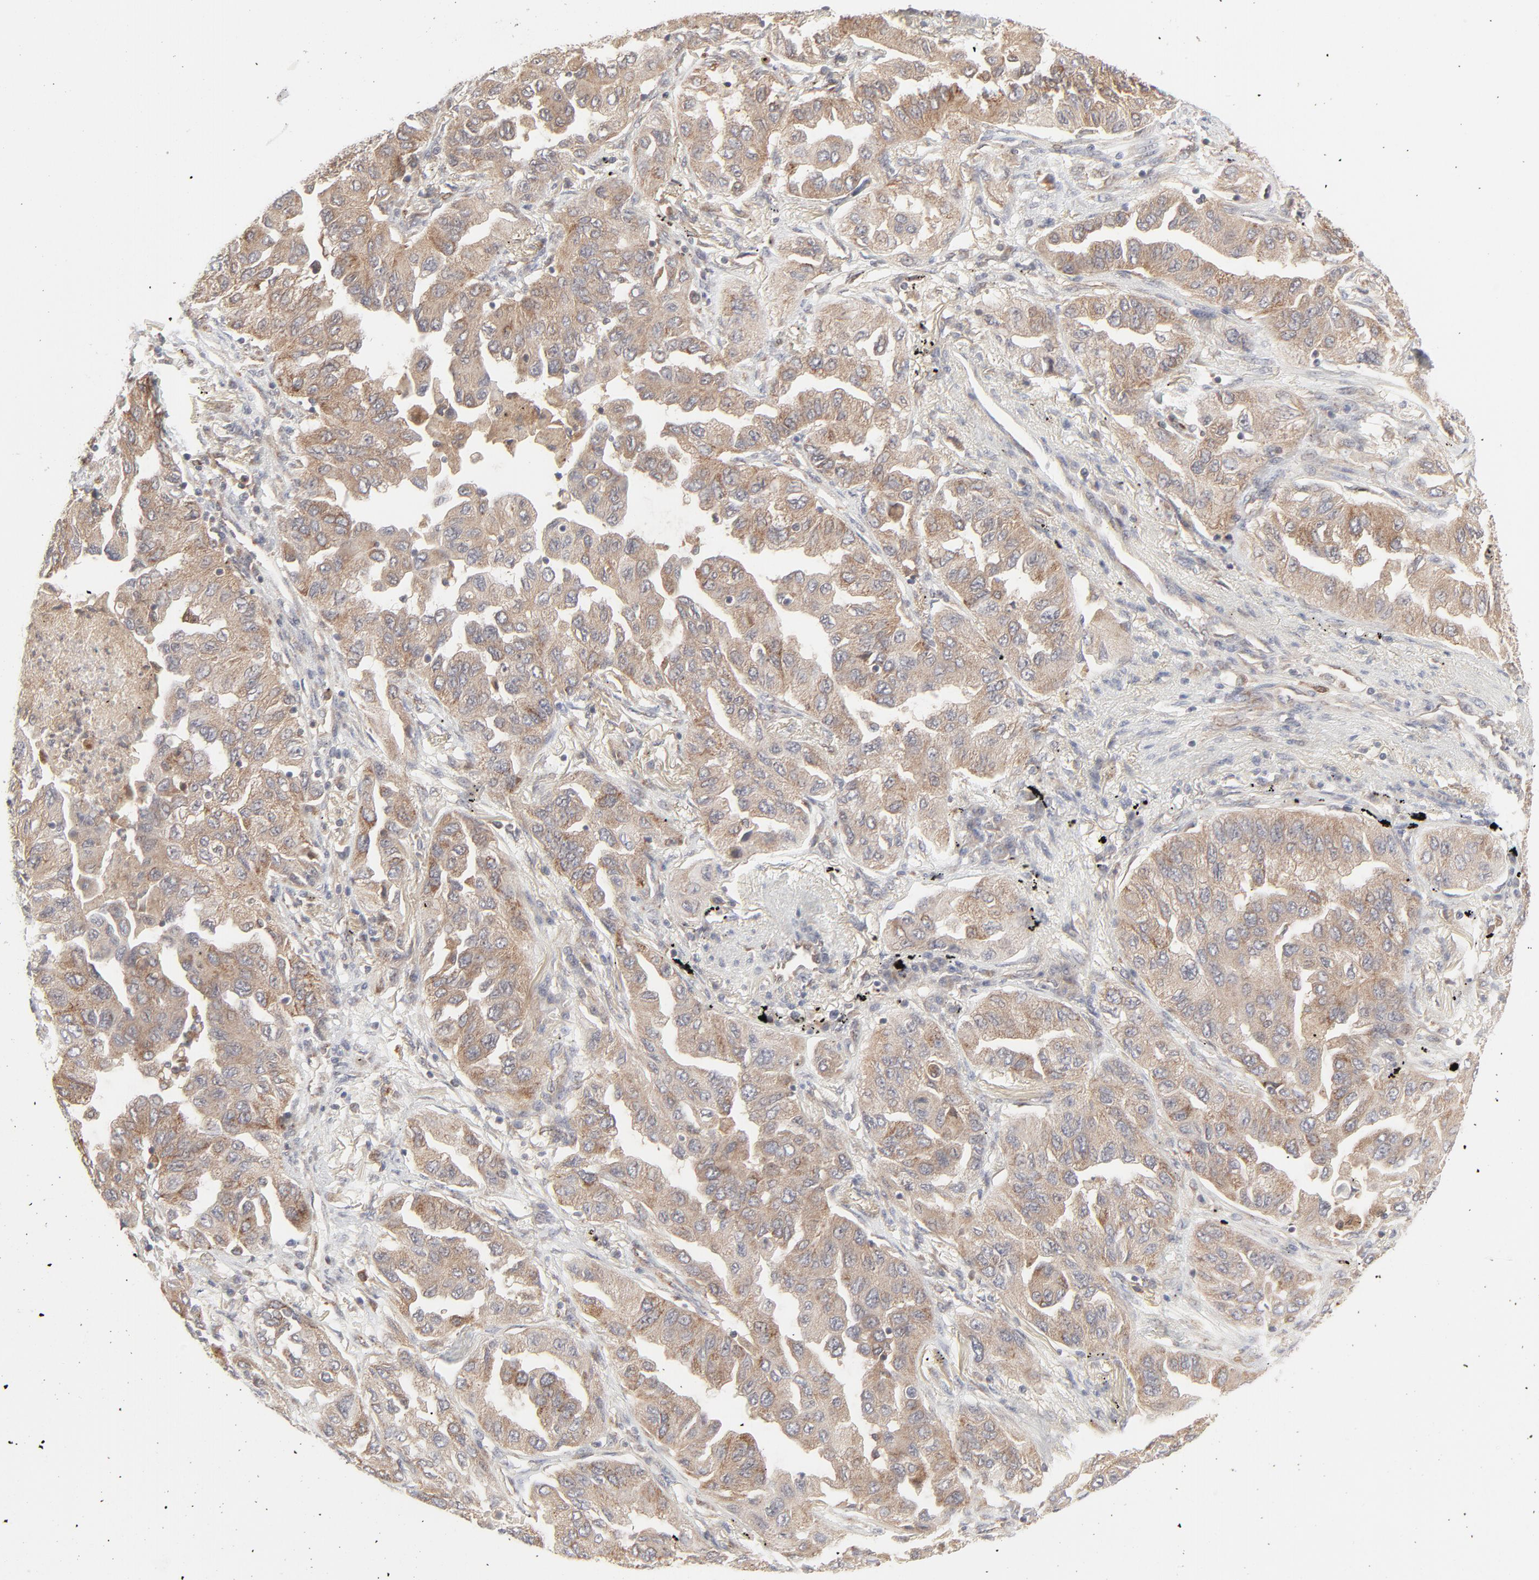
{"staining": {"intensity": "moderate", "quantity": ">75%", "location": "cytoplasmic/membranous"}, "tissue": "lung cancer", "cell_type": "Tumor cells", "image_type": "cancer", "snomed": [{"axis": "morphology", "description": "Adenocarcinoma, NOS"}, {"axis": "topography", "description": "Lung"}], "caption": "Brown immunohistochemical staining in human lung adenocarcinoma reveals moderate cytoplasmic/membranous positivity in approximately >75% of tumor cells.", "gene": "RAB5C", "patient": {"sex": "female", "age": 65}}